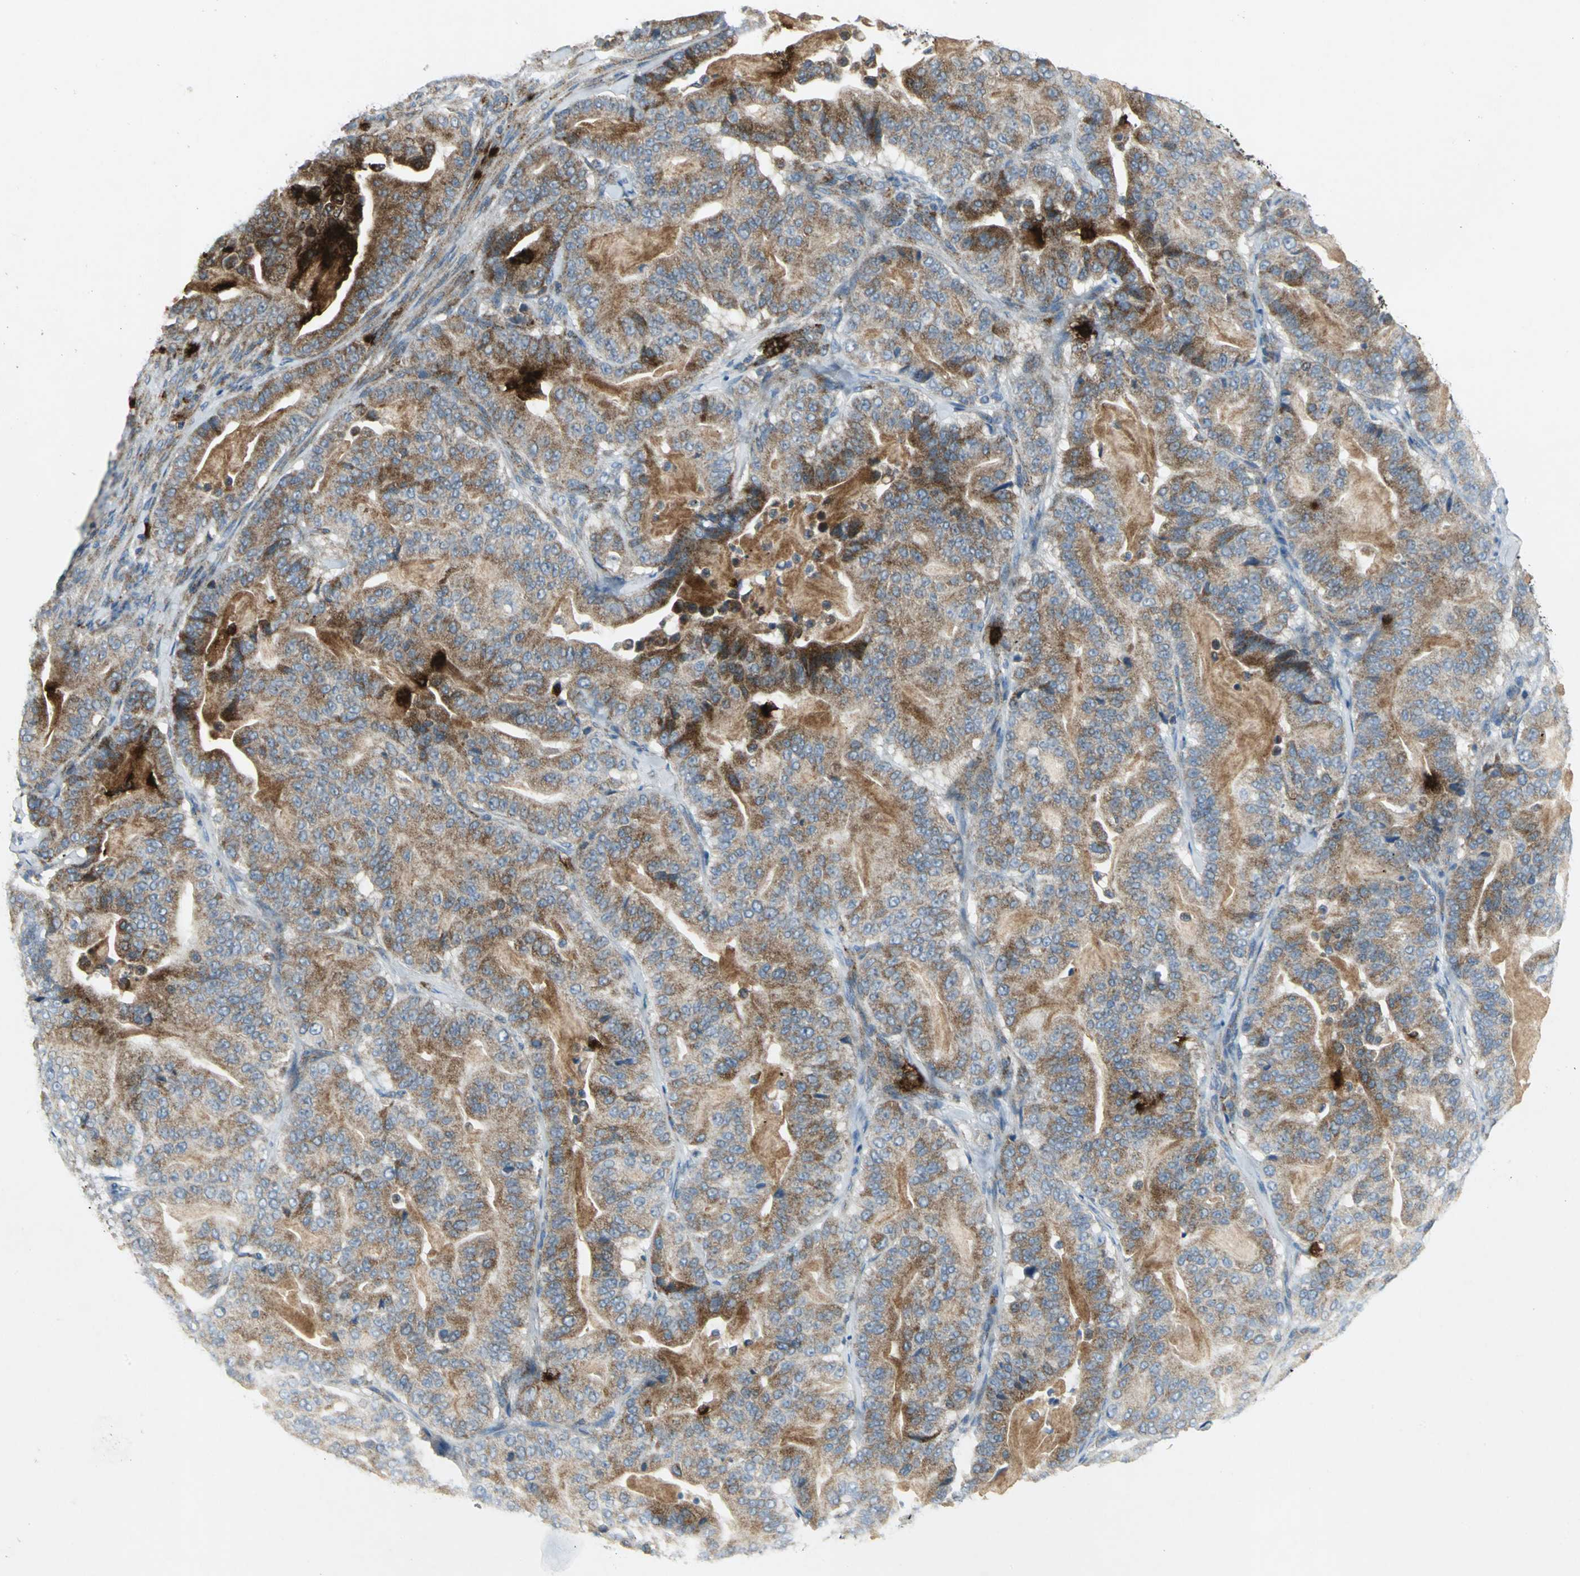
{"staining": {"intensity": "moderate", "quantity": ">75%", "location": "cytoplasmic/membranous"}, "tissue": "pancreatic cancer", "cell_type": "Tumor cells", "image_type": "cancer", "snomed": [{"axis": "morphology", "description": "Adenocarcinoma, NOS"}, {"axis": "topography", "description": "Pancreas"}], "caption": "Pancreatic cancer stained with a brown dye displays moderate cytoplasmic/membranous positive staining in about >75% of tumor cells.", "gene": "SPPL2B", "patient": {"sex": "male", "age": 63}}